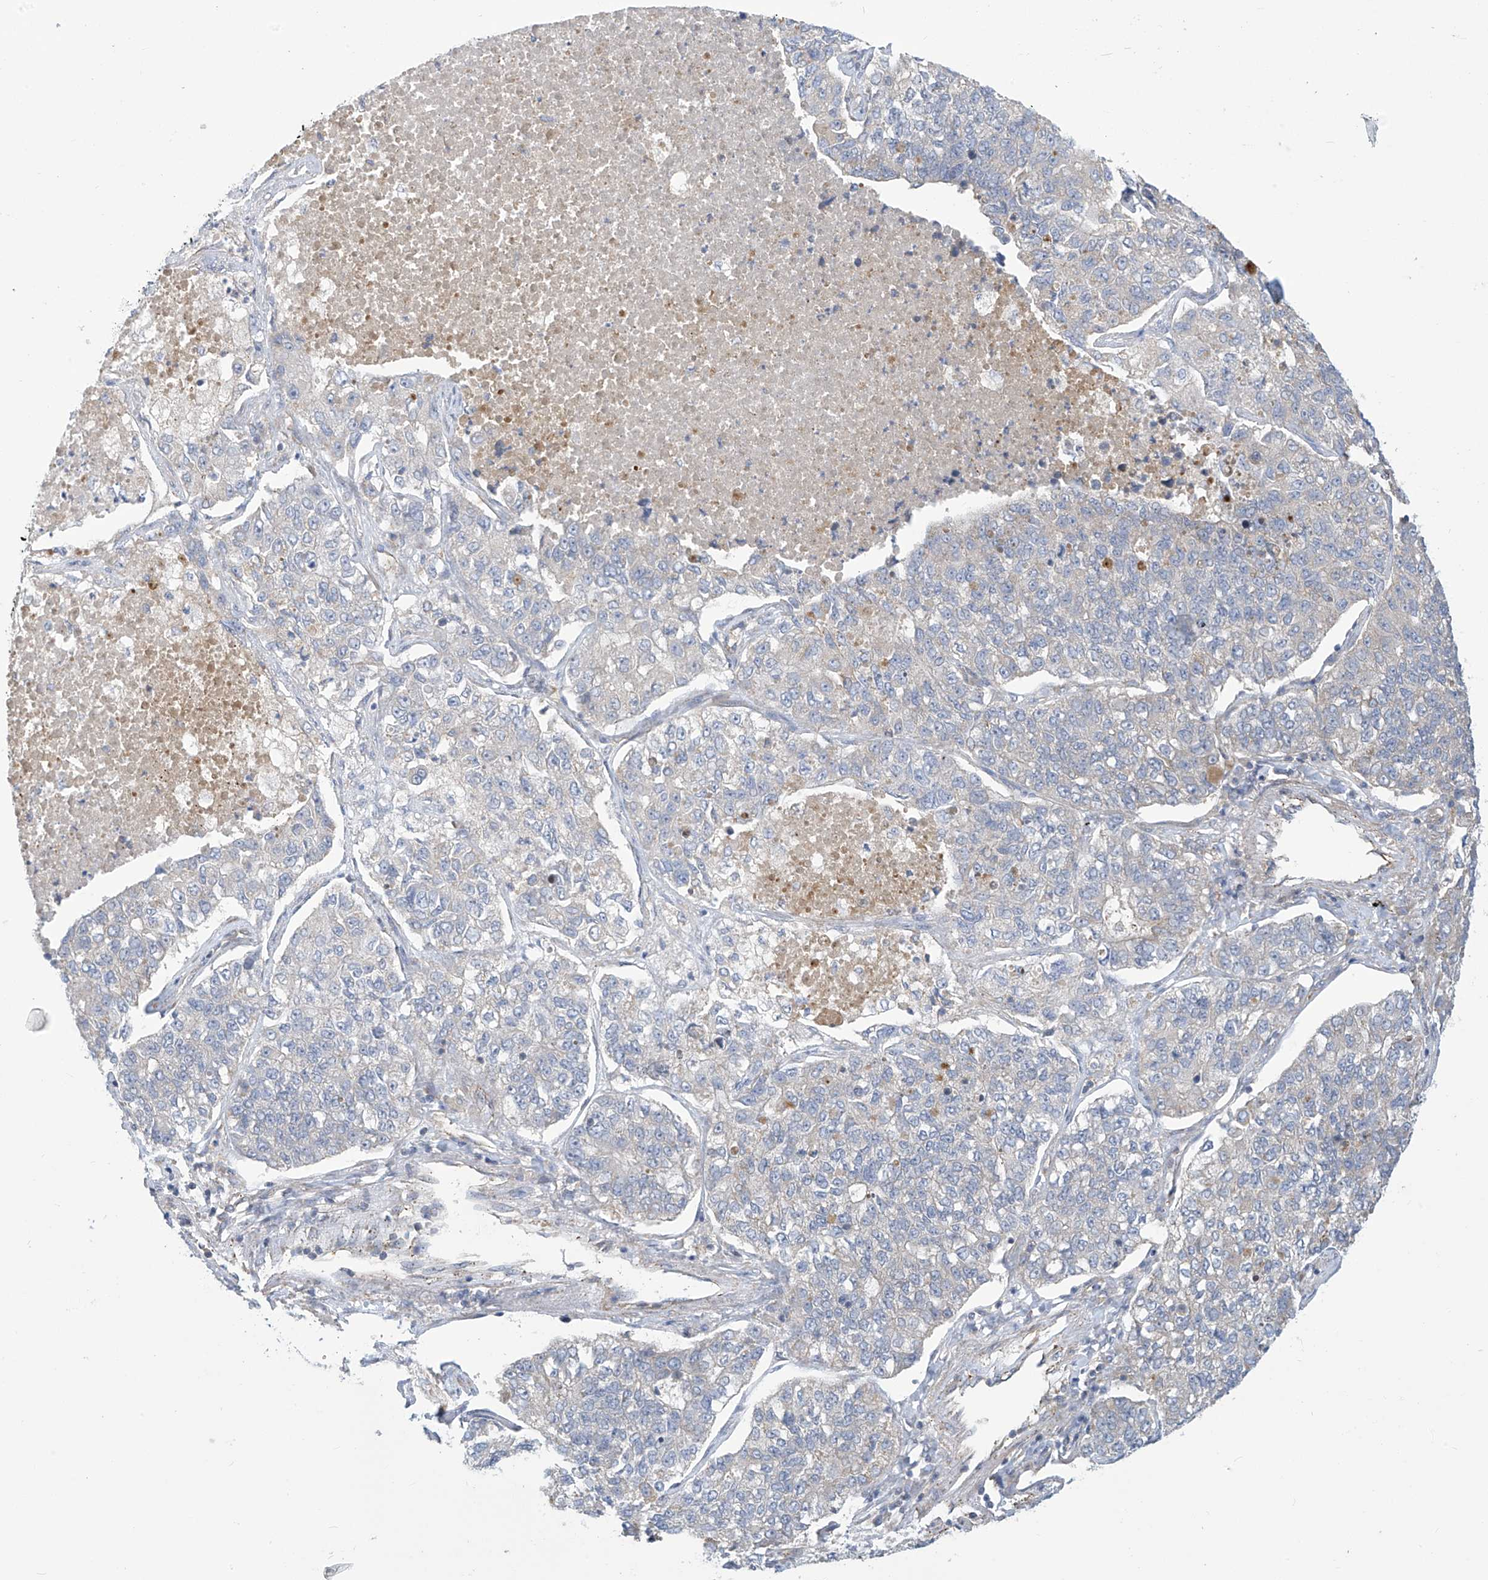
{"staining": {"intensity": "negative", "quantity": "none", "location": "none"}, "tissue": "lung cancer", "cell_type": "Tumor cells", "image_type": "cancer", "snomed": [{"axis": "morphology", "description": "Adenocarcinoma, NOS"}, {"axis": "topography", "description": "Lung"}], "caption": "Immunohistochemistry (IHC) image of neoplastic tissue: human lung cancer stained with DAB displays no significant protein positivity in tumor cells. (DAB (3,3'-diaminobenzidine) IHC visualized using brightfield microscopy, high magnification).", "gene": "ADAT2", "patient": {"sex": "male", "age": 49}}